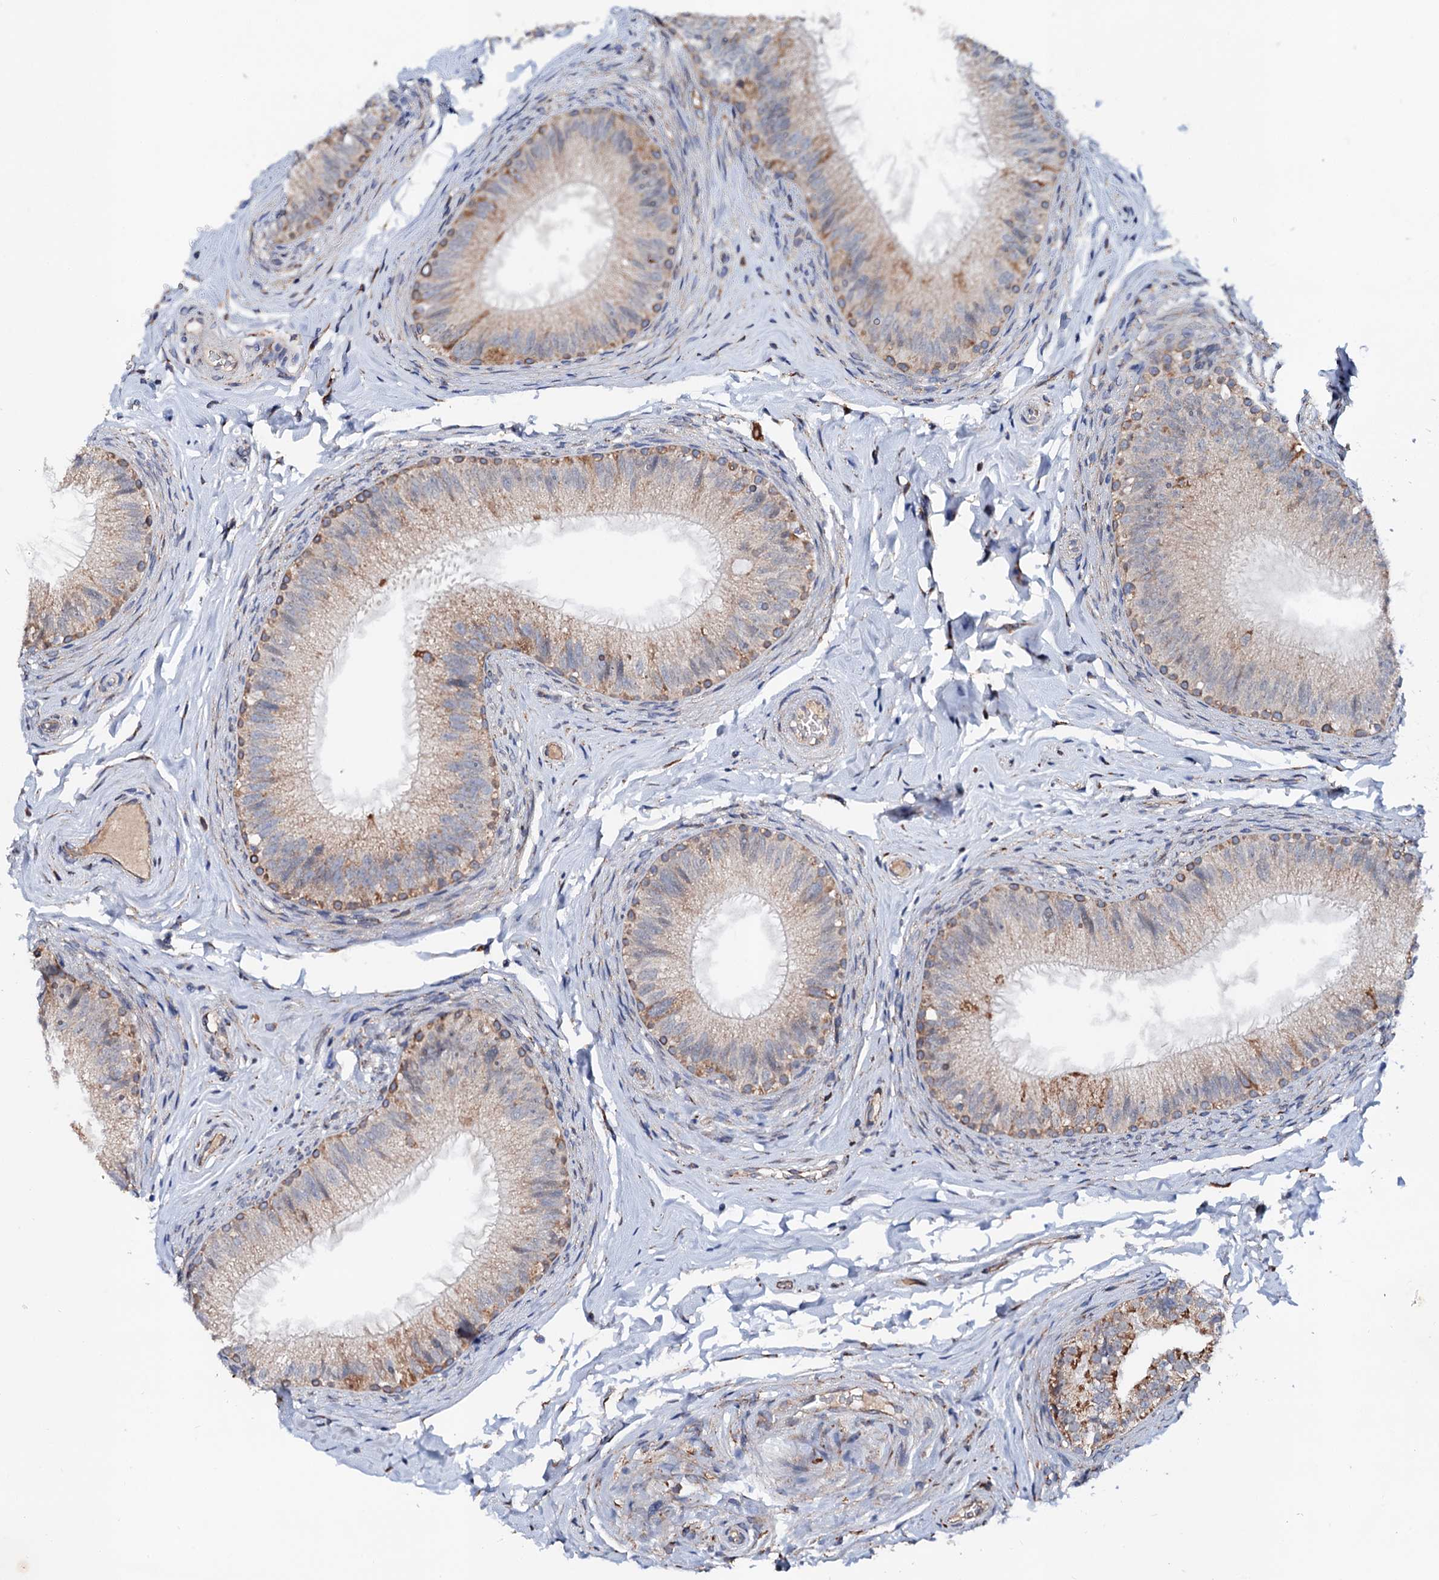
{"staining": {"intensity": "weak", "quantity": "<25%", "location": "cytoplasmic/membranous"}, "tissue": "epididymis", "cell_type": "Glandular cells", "image_type": "normal", "snomed": [{"axis": "morphology", "description": "Normal tissue, NOS"}, {"axis": "topography", "description": "Epididymis"}], "caption": "An image of epididymis stained for a protein exhibits no brown staining in glandular cells. (Immunohistochemistry (ihc), brightfield microscopy, high magnification).", "gene": "UBE3C", "patient": {"sex": "male", "age": 49}}